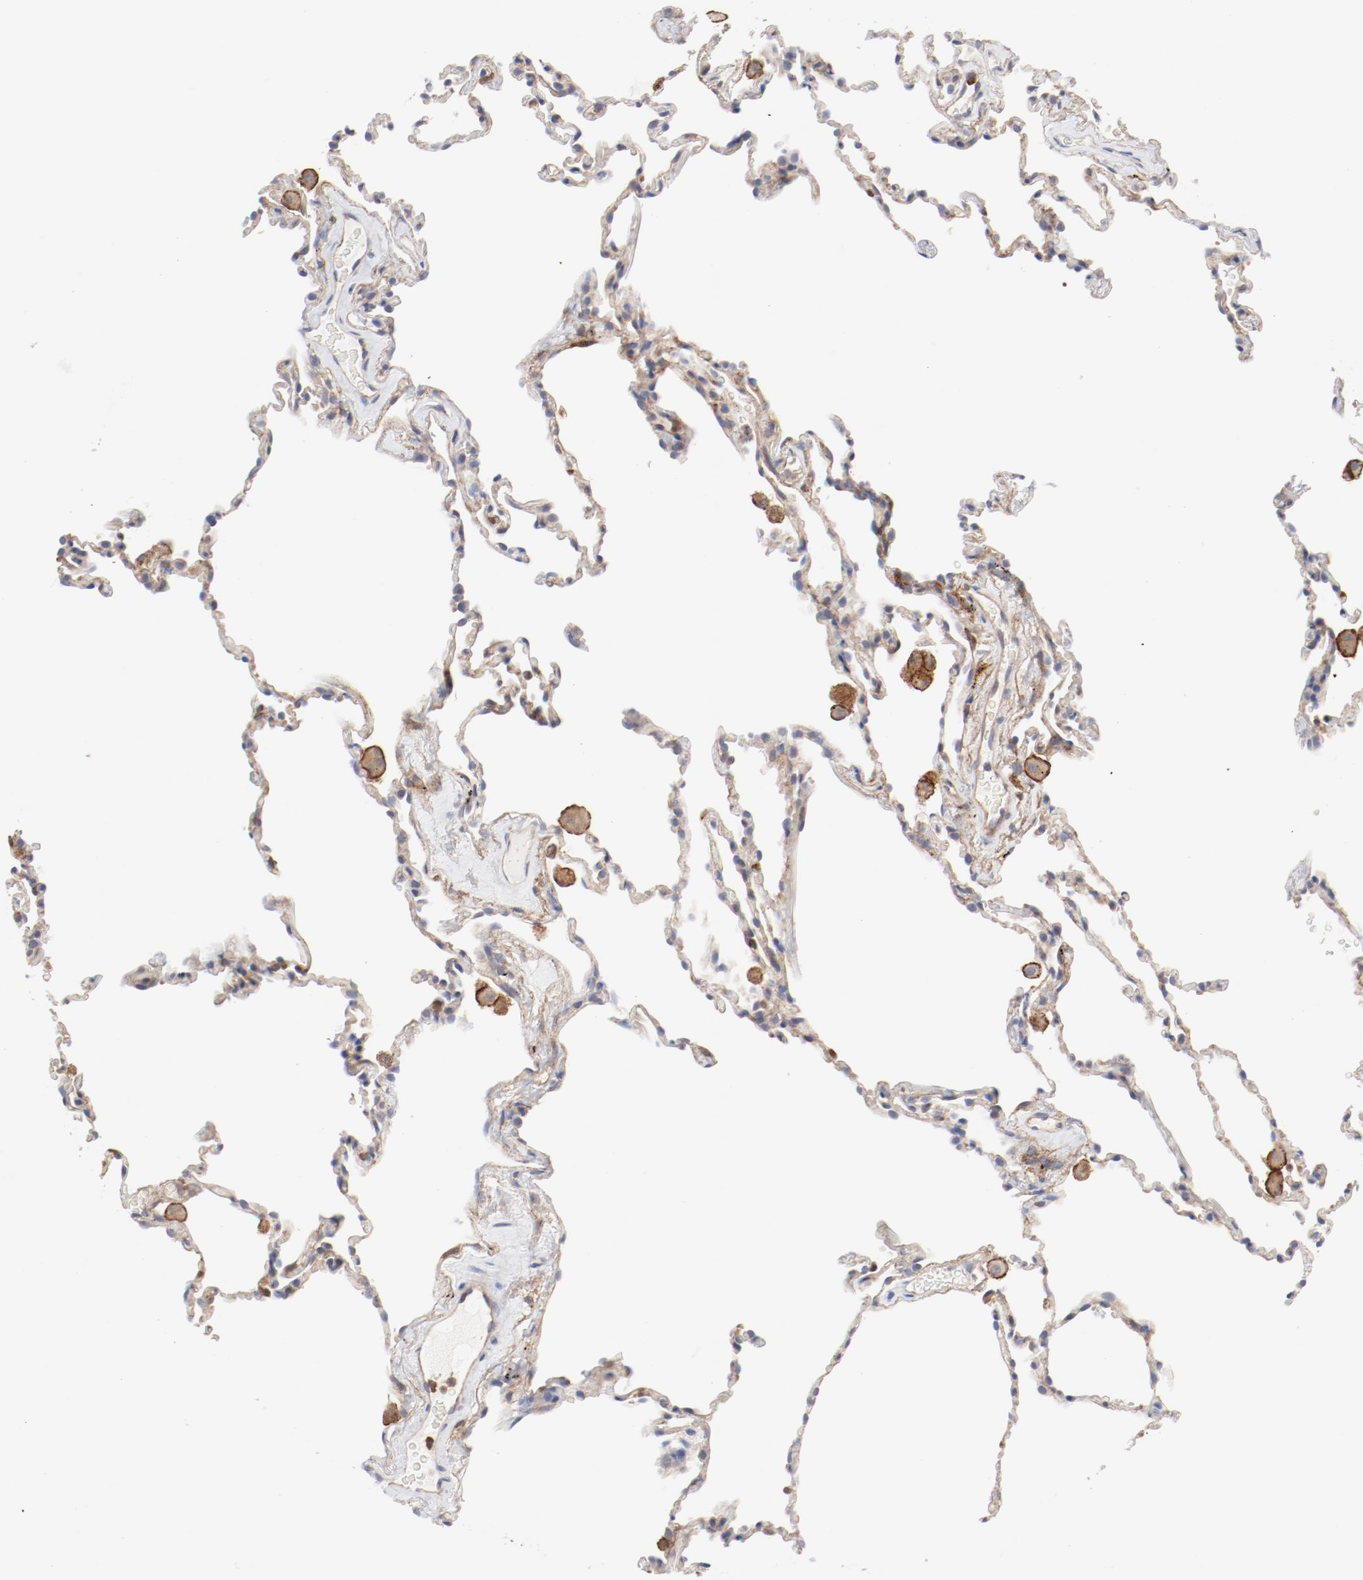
{"staining": {"intensity": "moderate", "quantity": ">75%", "location": "cytoplasmic/membranous"}, "tissue": "lung", "cell_type": "Alveolar cells", "image_type": "normal", "snomed": [{"axis": "morphology", "description": "Normal tissue, NOS"}, {"axis": "morphology", "description": "Soft tissue tumor metastatic"}, {"axis": "topography", "description": "Lung"}], "caption": "Alveolar cells exhibit moderate cytoplasmic/membranous positivity in about >75% of cells in unremarkable lung.", "gene": "AP2A1", "patient": {"sex": "male", "age": 59}}